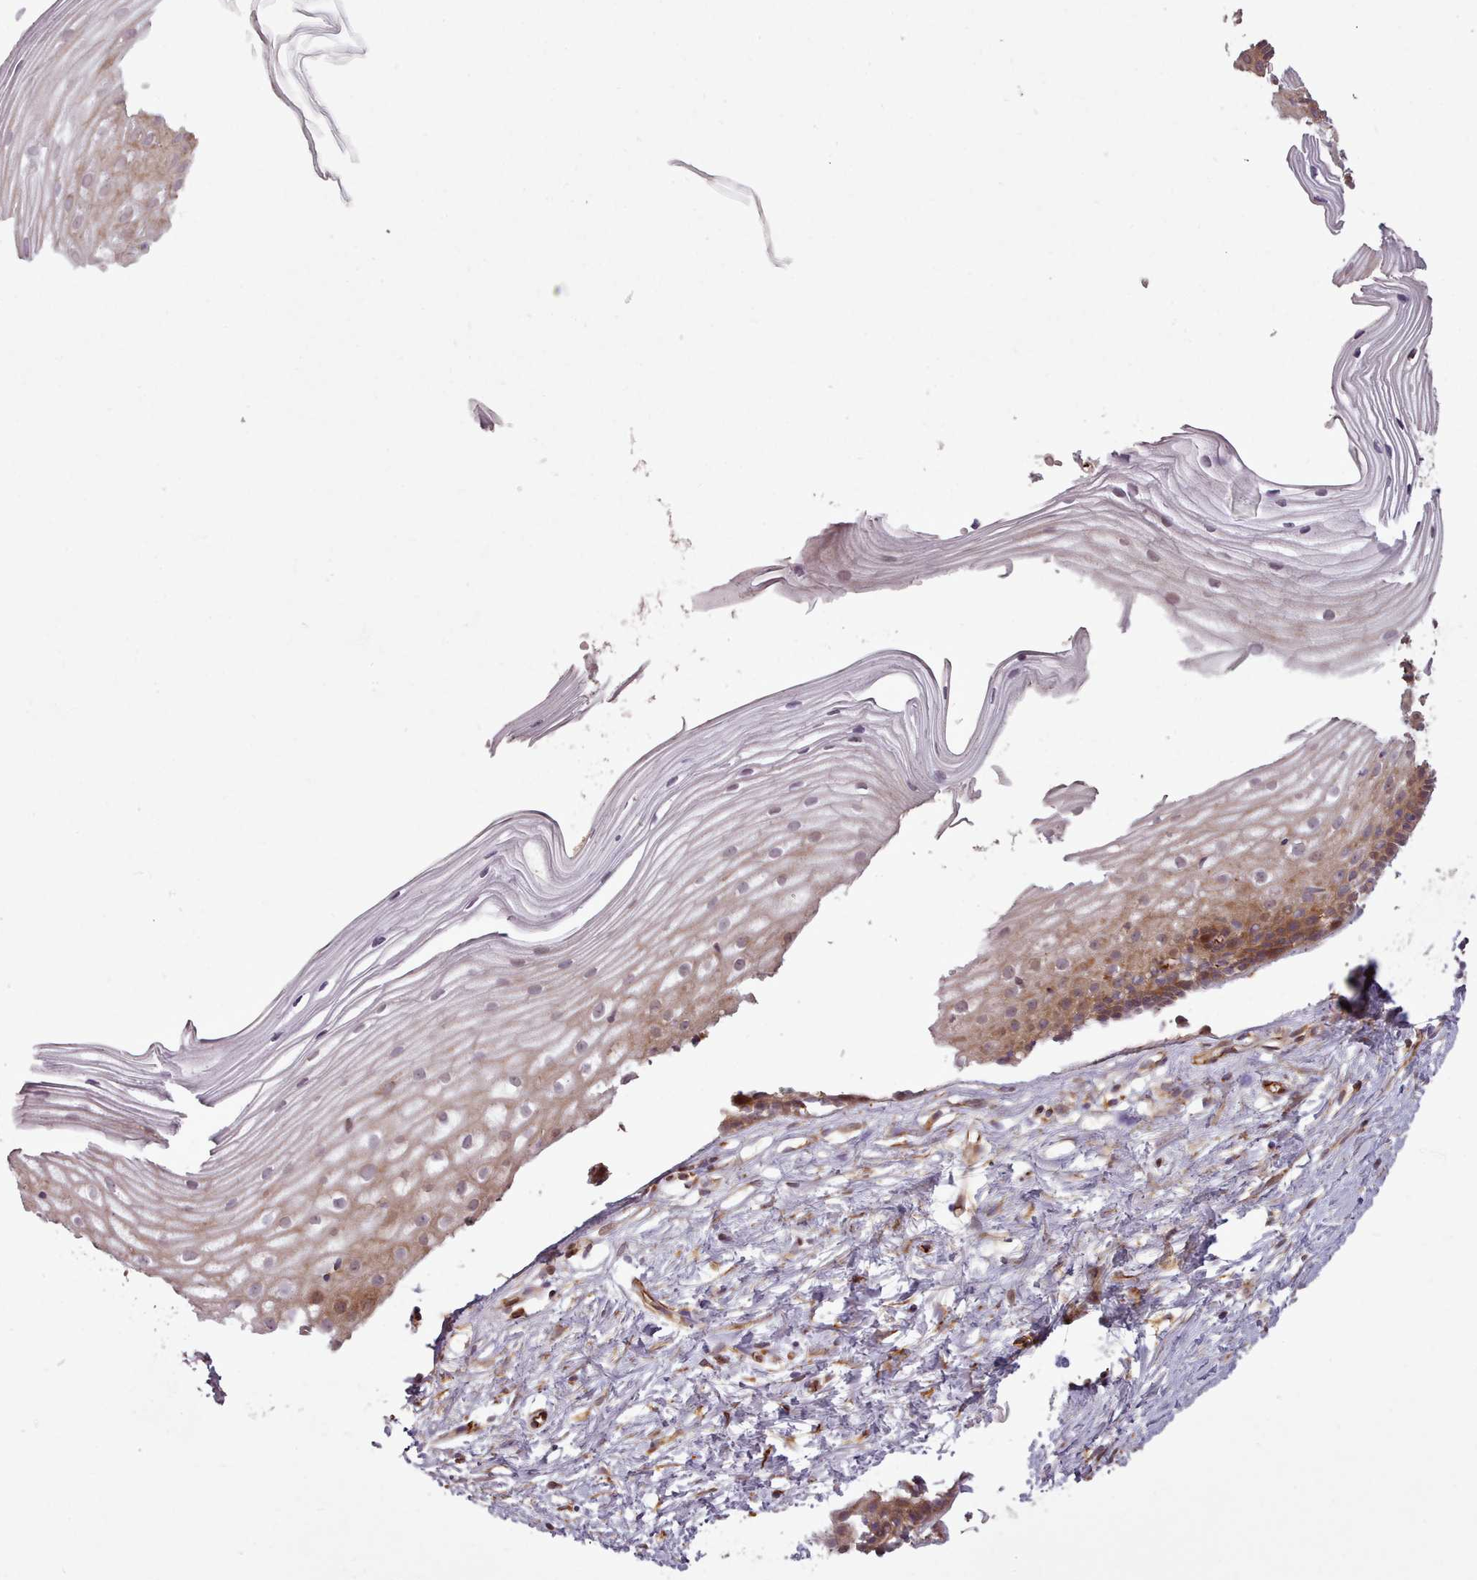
{"staining": {"intensity": "moderate", "quantity": "25%-75%", "location": "cytoplasmic/membranous"}, "tissue": "cervix", "cell_type": "Glandular cells", "image_type": "normal", "snomed": [{"axis": "morphology", "description": "Normal tissue, NOS"}, {"axis": "topography", "description": "Cervix"}], "caption": "This micrograph exhibits IHC staining of benign human cervix, with medium moderate cytoplasmic/membranous expression in approximately 25%-75% of glandular cells.", "gene": "GBGT1", "patient": {"sex": "female", "age": 40}}